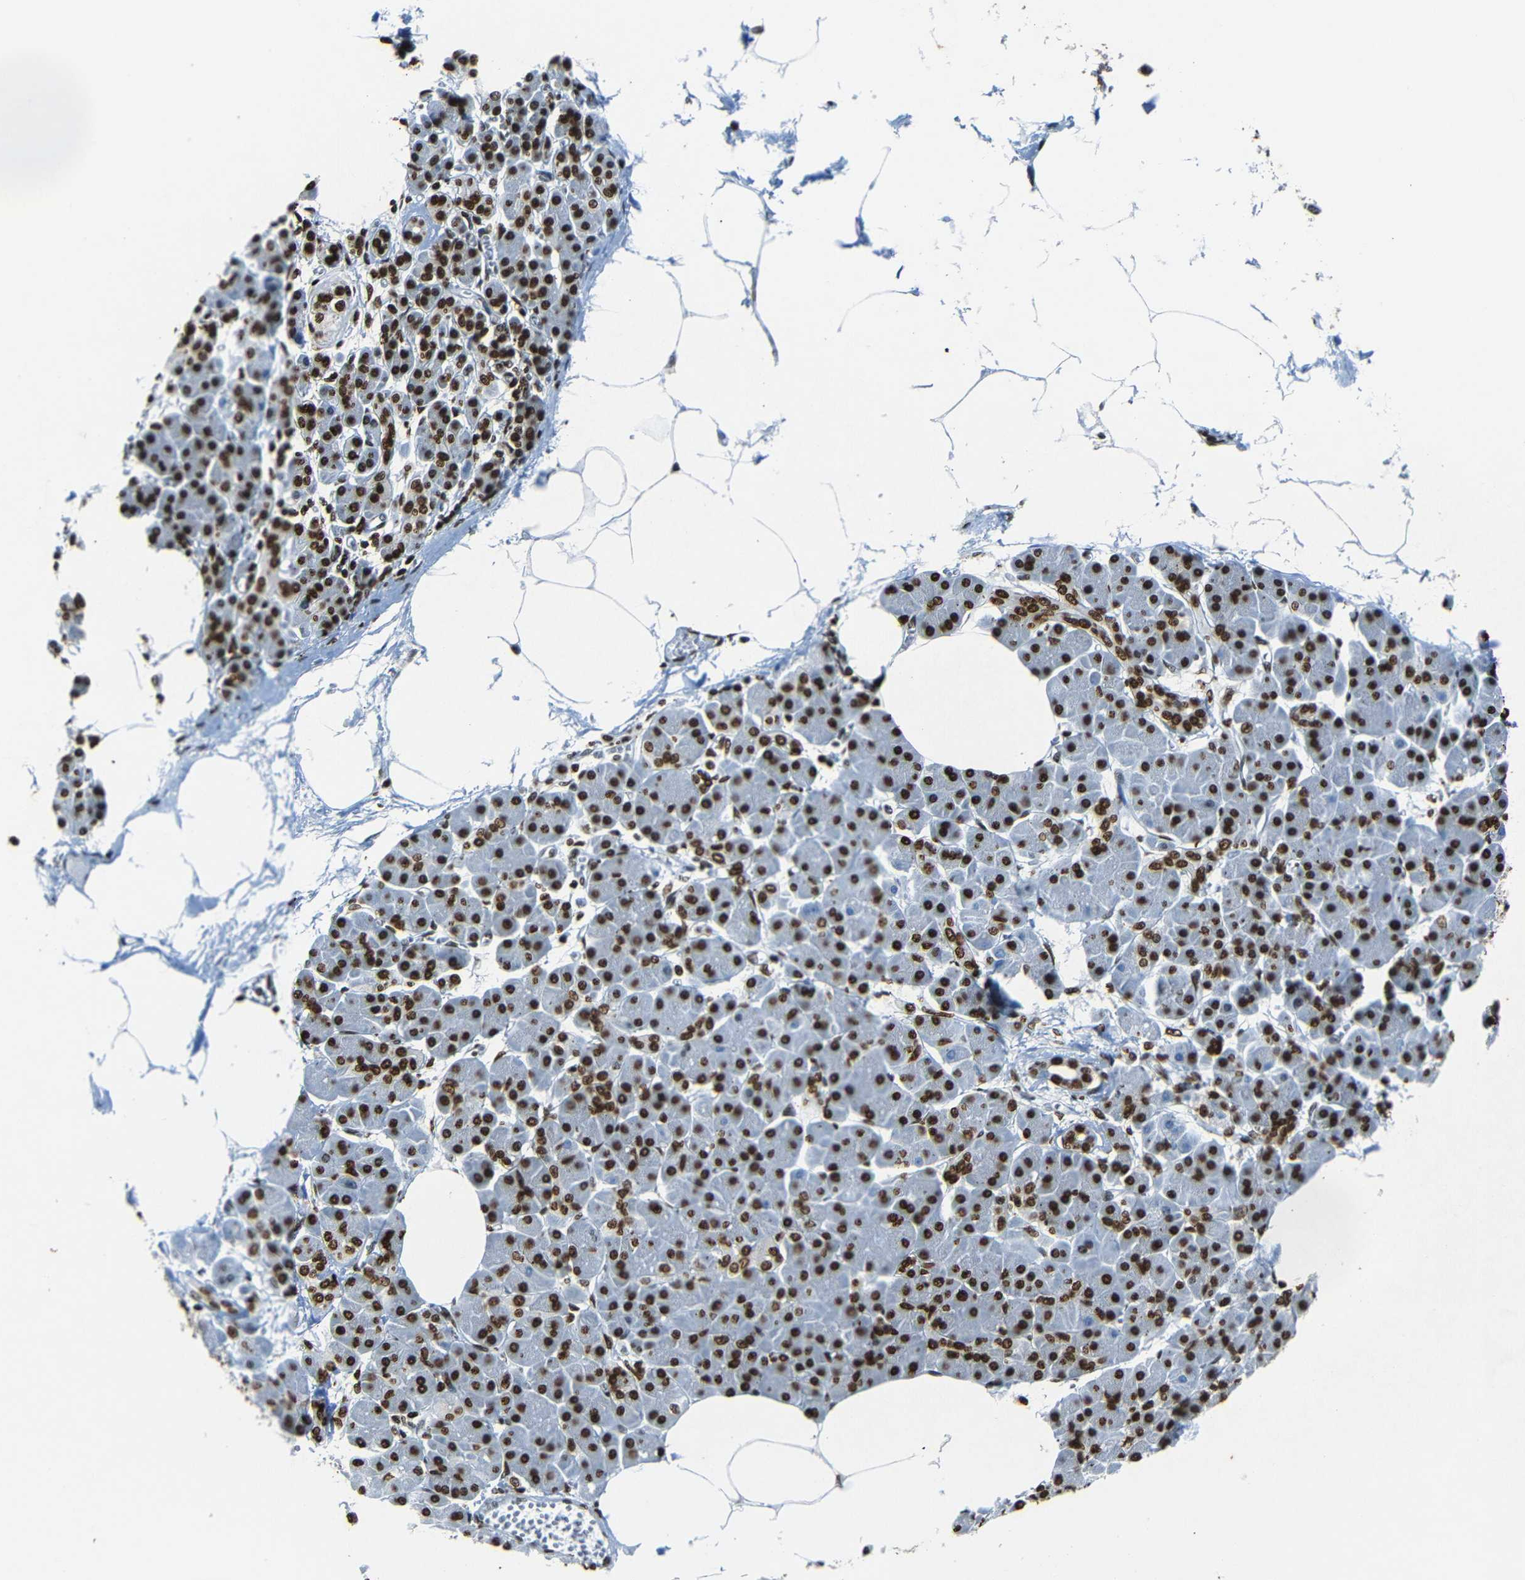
{"staining": {"intensity": "strong", "quantity": ">75%", "location": "nuclear"}, "tissue": "pancreatic cancer", "cell_type": "Tumor cells", "image_type": "cancer", "snomed": [{"axis": "morphology", "description": "Adenocarcinoma, NOS"}, {"axis": "topography", "description": "Pancreas"}], "caption": "Pancreatic cancer (adenocarcinoma) tissue exhibits strong nuclear staining in approximately >75% of tumor cells, visualized by immunohistochemistry. The protein is shown in brown color, while the nuclei are stained blue.", "gene": "HMGN1", "patient": {"sex": "female", "age": 70}}